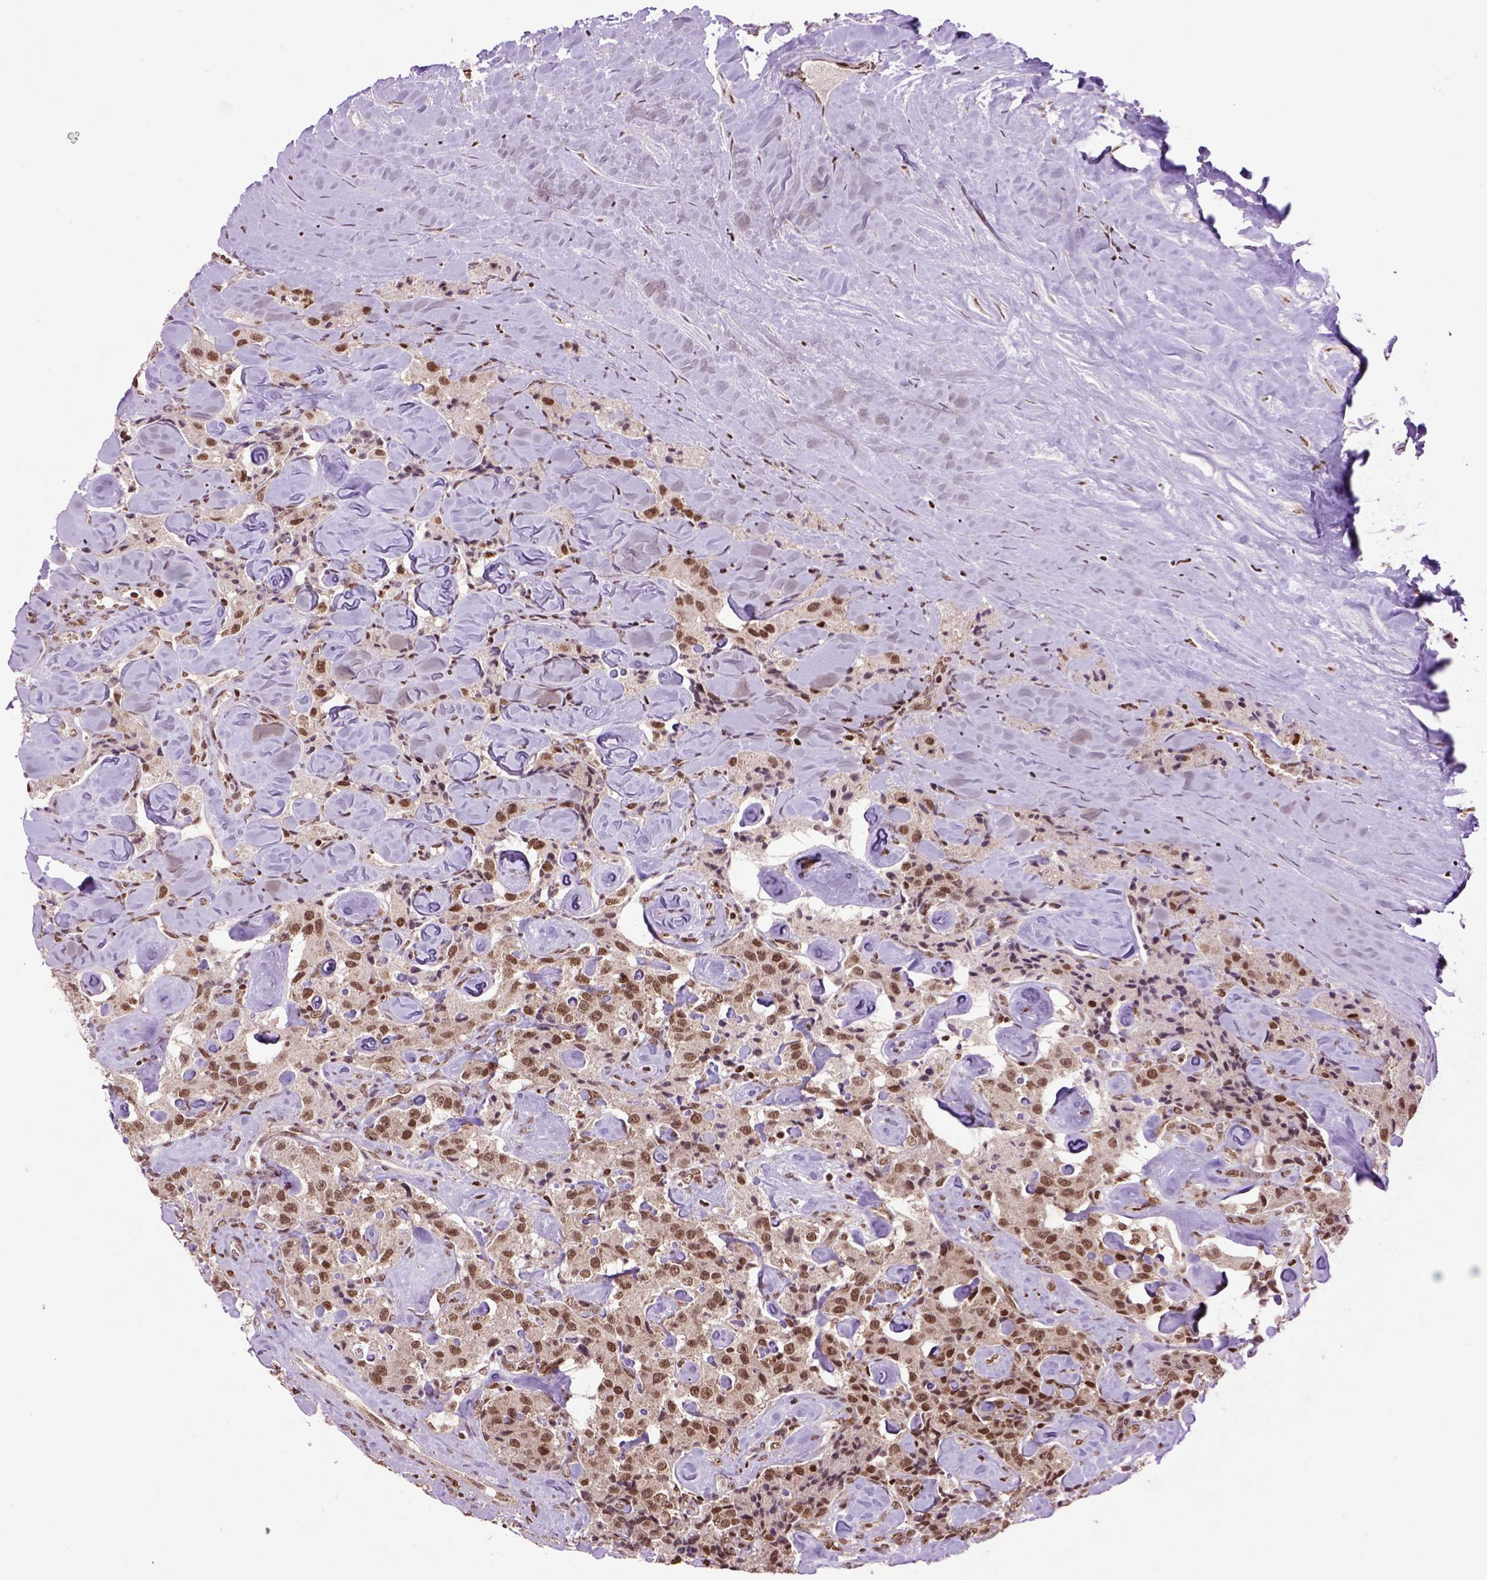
{"staining": {"intensity": "strong", "quantity": ">75%", "location": "nuclear"}, "tissue": "carcinoid", "cell_type": "Tumor cells", "image_type": "cancer", "snomed": [{"axis": "morphology", "description": "Carcinoid, malignant, NOS"}, {"axis": "topography", "description": "Pancreas"}], "caption": "Malignant carcinoid was stained to show a protein in brown. There is high levels of strong nuclear expression in about >75% of tumor cells.", "gene": "CELF1", "patient": {"sex": "male", "age": 41}}